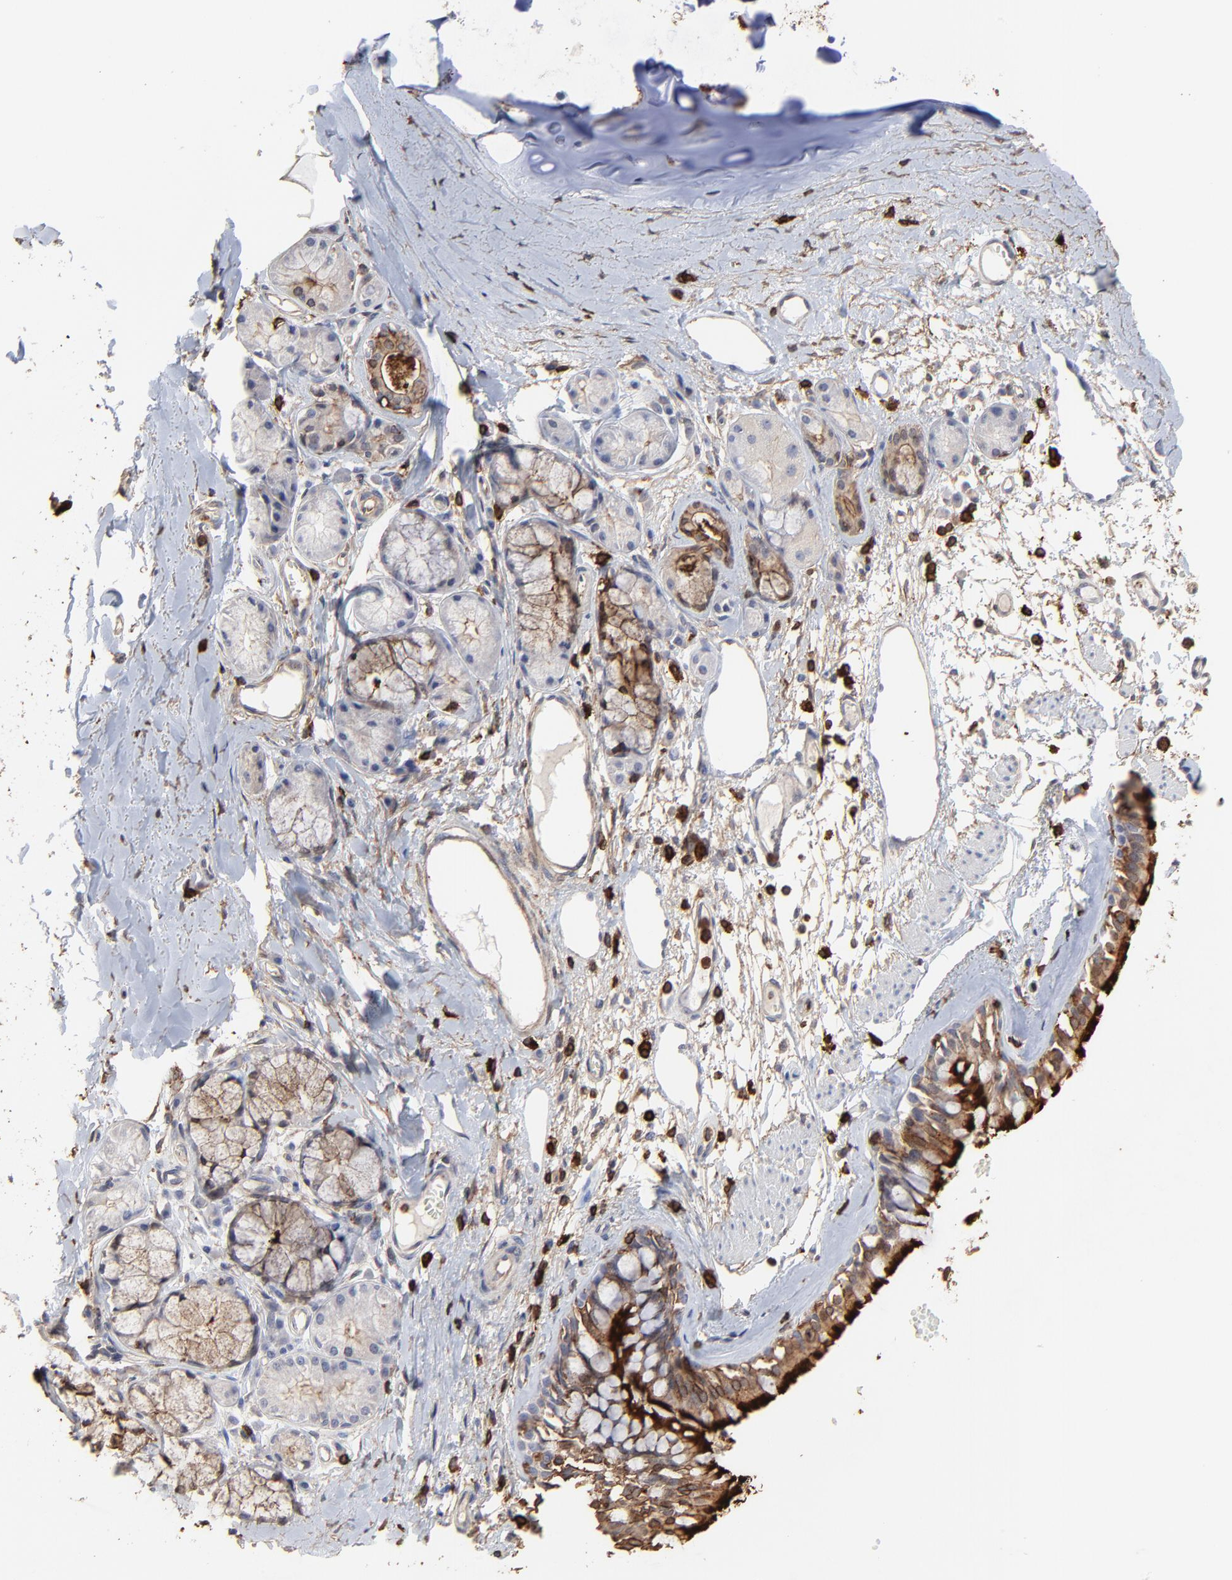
{"staining": {"intensity": "strong", "quantity": ">75%", "location": "cytoplasmic/membranous,nuclear"}, "tissue": "bronchus", "cell_type": "Respiratory epithelial cells", "image_type": "normal", "snomed": [{"axis": "morphology", "description": "Normal tissue, NOS"}, {"axis": "topography", "description": "Bronchus"}, {"axis": "topography", "description": "Lung"}], "caption": "Strong cytoplasmic/membranous,nuclear protein expression is identified in about >75% of respiratory epithelial cells in bronchus. The protein of interest is stained brown, and the nuclei are stained in blue (DAB (3,3'-diaminobenzidine) IHC with brightfield microscopy, high magnification).", "gene": "SLC6A14", "patient": {"sex": "female", "age": 56}}